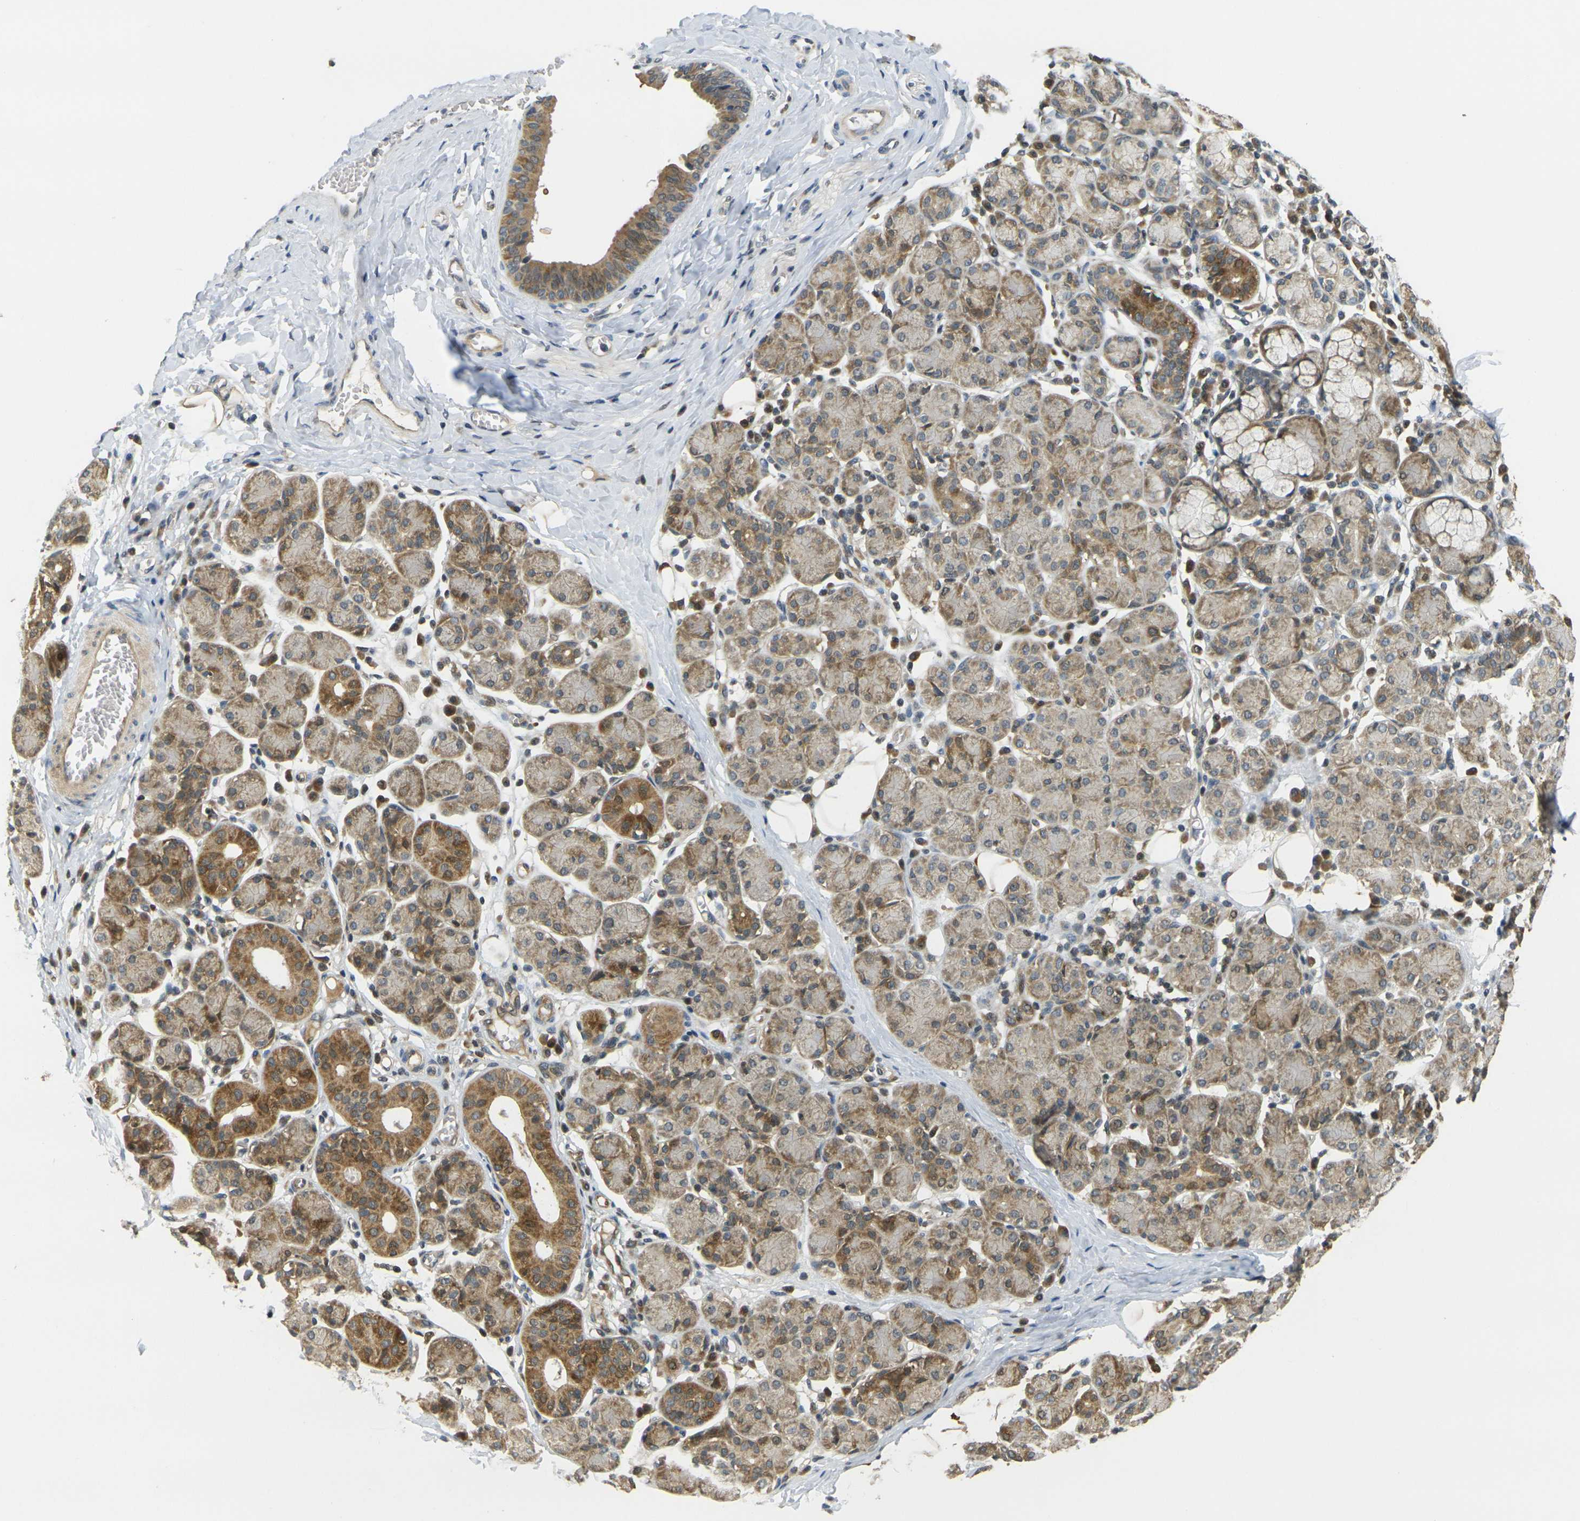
{"staining": {"intensity": "moderate", "quantity": ">75%", "location": "cytoplasmic/membranous"}, "tissue": "salivary gland", "cell_type": "Glandular cells", "image_type": "normal", "snomed": [{"axis": "morphology", "description": "Normal tissue, NOS"}, {"axis": "morphology", "description": "Inflammation, NOS"}, {"axis": "topography", "description": "Lymph node"}, {"axis": "topography", "description": "Salivary gland"}], "caption": "Moderate cytoplasmic/membranous staining for a protein is identified in approximately >75% of glandular cells of normal salivary gland using IHC.", "gene": "KLHL8", "patient": {"sex": "male", "age": 3}}